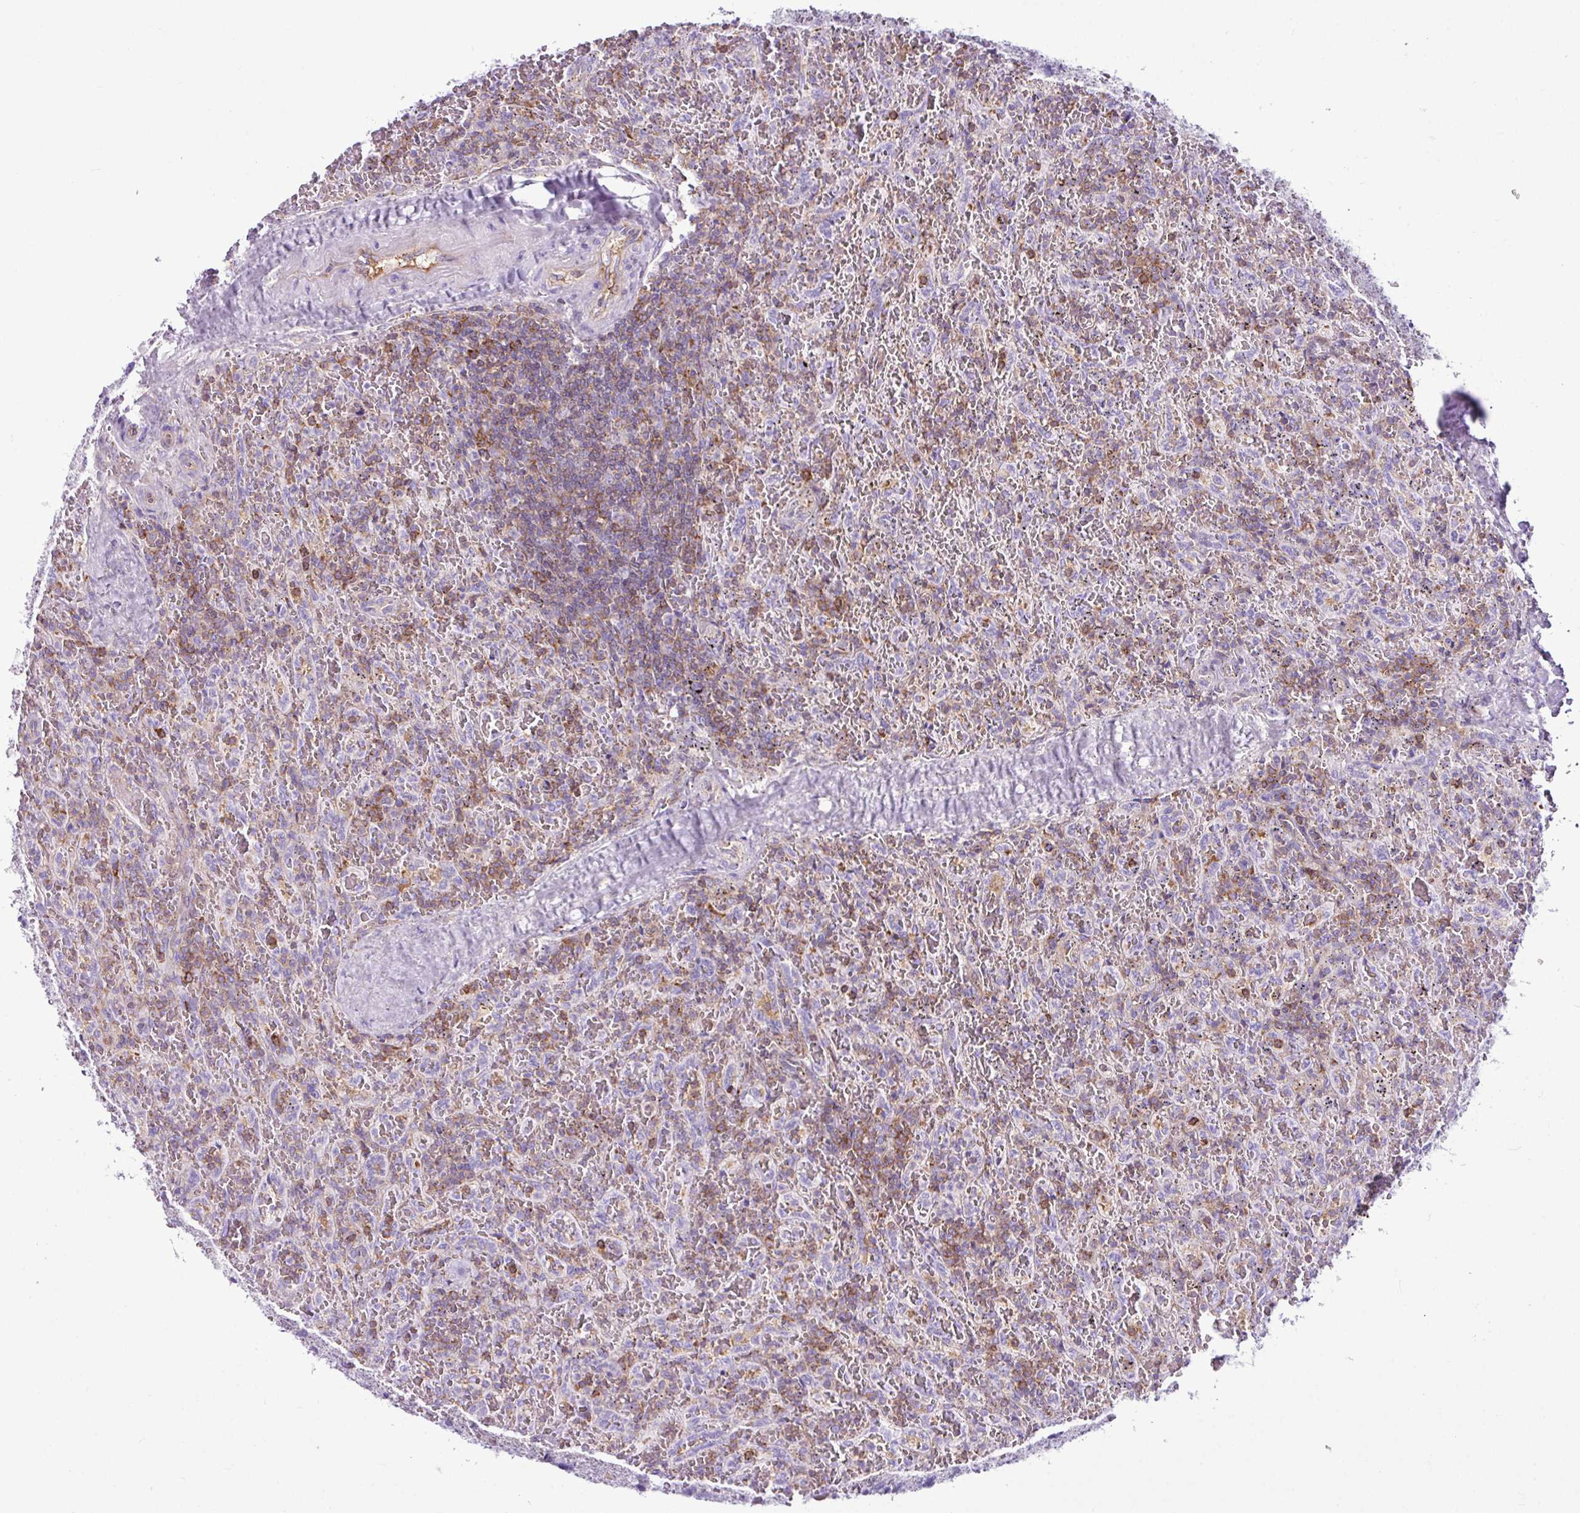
{"staining": {"intensity": "weak", "quantity": "25%-75%", "location": "cytoplasmic/membranous"}, "tissue": "lymphoma", "cell_type": "Tumor cells", "image_type": "cancer", "snomed": [{"axis": "morphology", "description": "Malignant lymphoma, non-Hodgkin's type, Low grade"}, {"axis": "topography", "description": "Spleen"}], "caption": "Immunohistochemical staining of human malignant lymphoma, non-Hodgkin's type (low-grade) shows weak cytoplasmic/membranous protein positivity in about 25%-75% of tumor cells.", "gene": "EME2", "patient": {"sex": "female", "age": 64}}